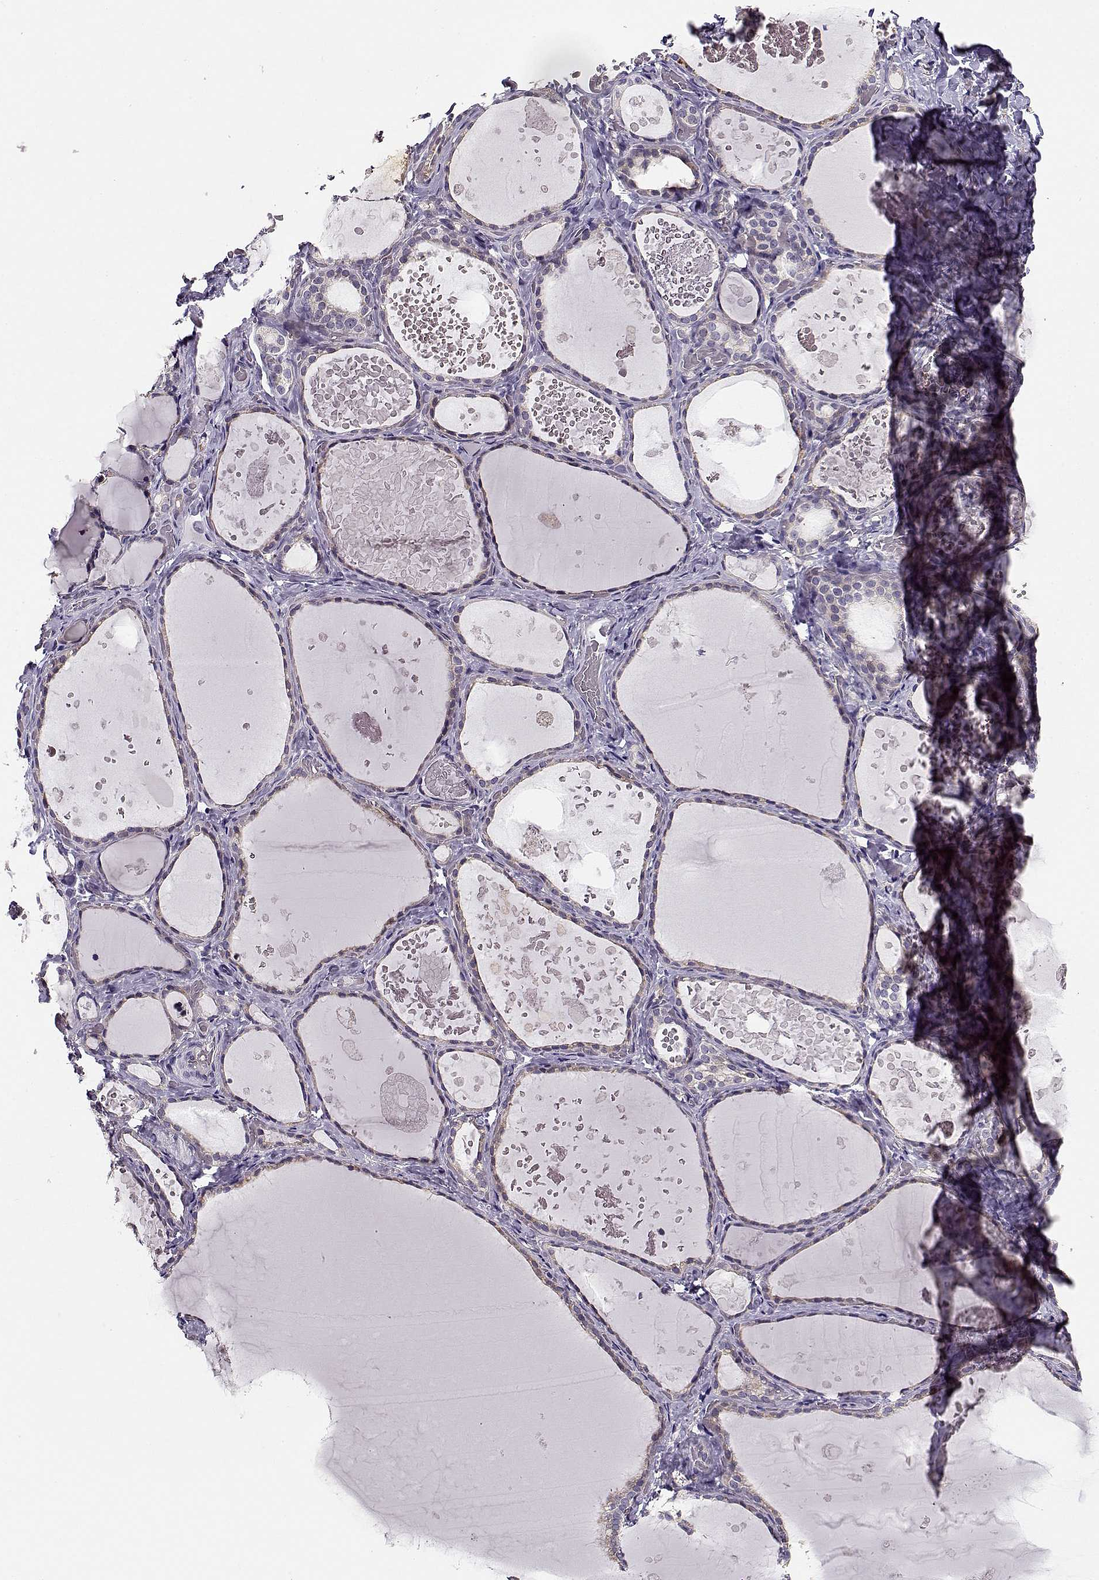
{"staining": {"intensity": "negative", "quantity": "none", "location": "none"}, "tissue": "thyroid gland", "cell_type": "Glandular cells", "image_type": "normal", "snomed": [{"axis": "morphology", "description": "Normal tissue, NOS"}, {"axis": "topography", "description": "Thyroid gland"}], "caption": "IHC of unremarkable human thyroid gland exhibits no staining in glandular cells.", "gene": "TMEM145", "patient": {"sex": "female", "age": 56}}